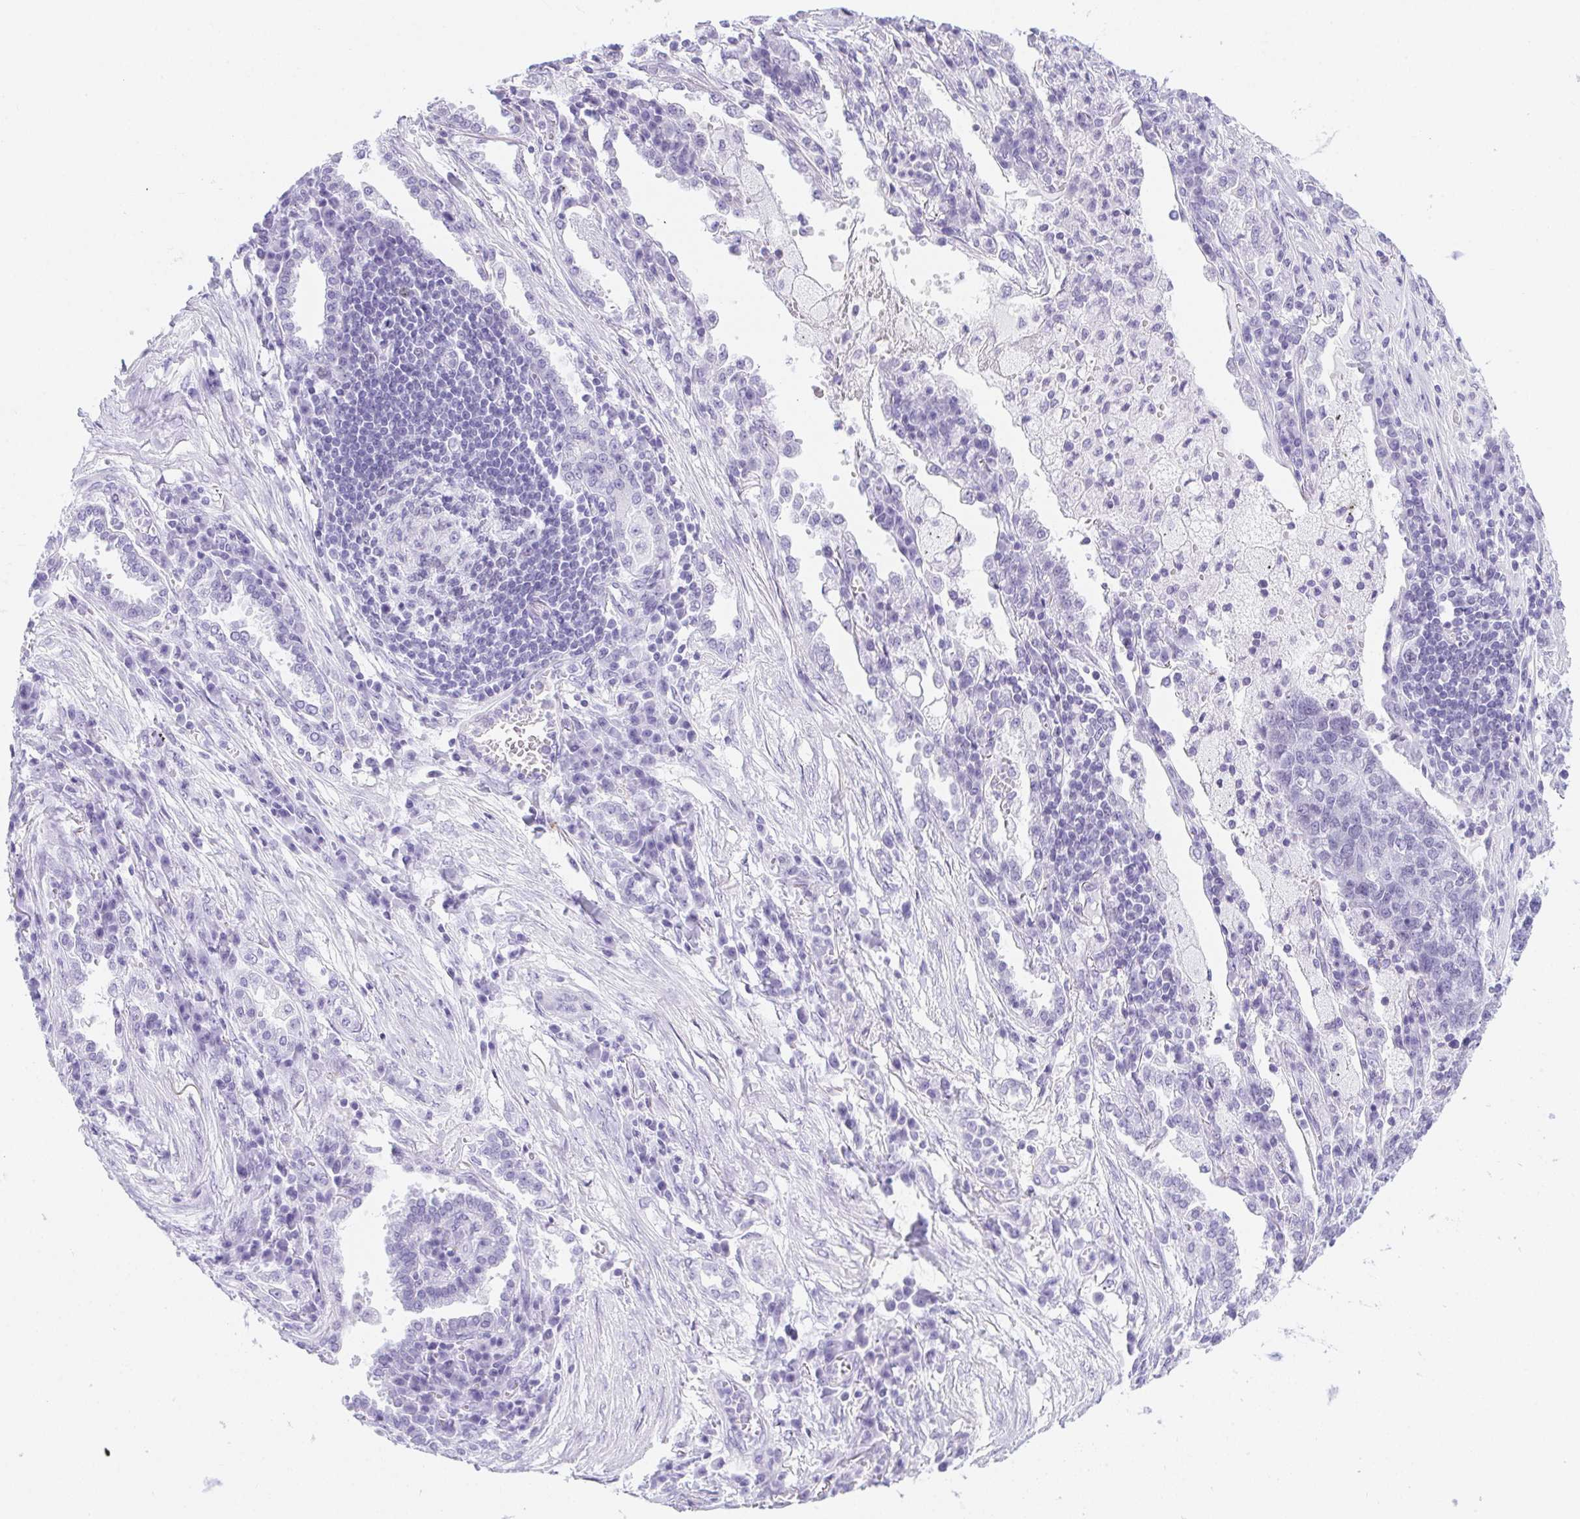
{"staining": {"intensity": "negative", "quantity": "none", "location": "none"}, "tissue": "lung cancer", "cell_type": "Tumor cells", "image_type": "cancer", "snomed": [{"axis": "morphology", "description": "Adenocarcinoma, NOS"}, {"axis": "topography", "description": "Lung"}], "caption": "Human adenocarcinoma (lung) stained for a protein using immunohistochemistry demonstrates no positivity in tumor cells.", "gene": "HELLS", "patient": {"sex": "male", "age": 57}}